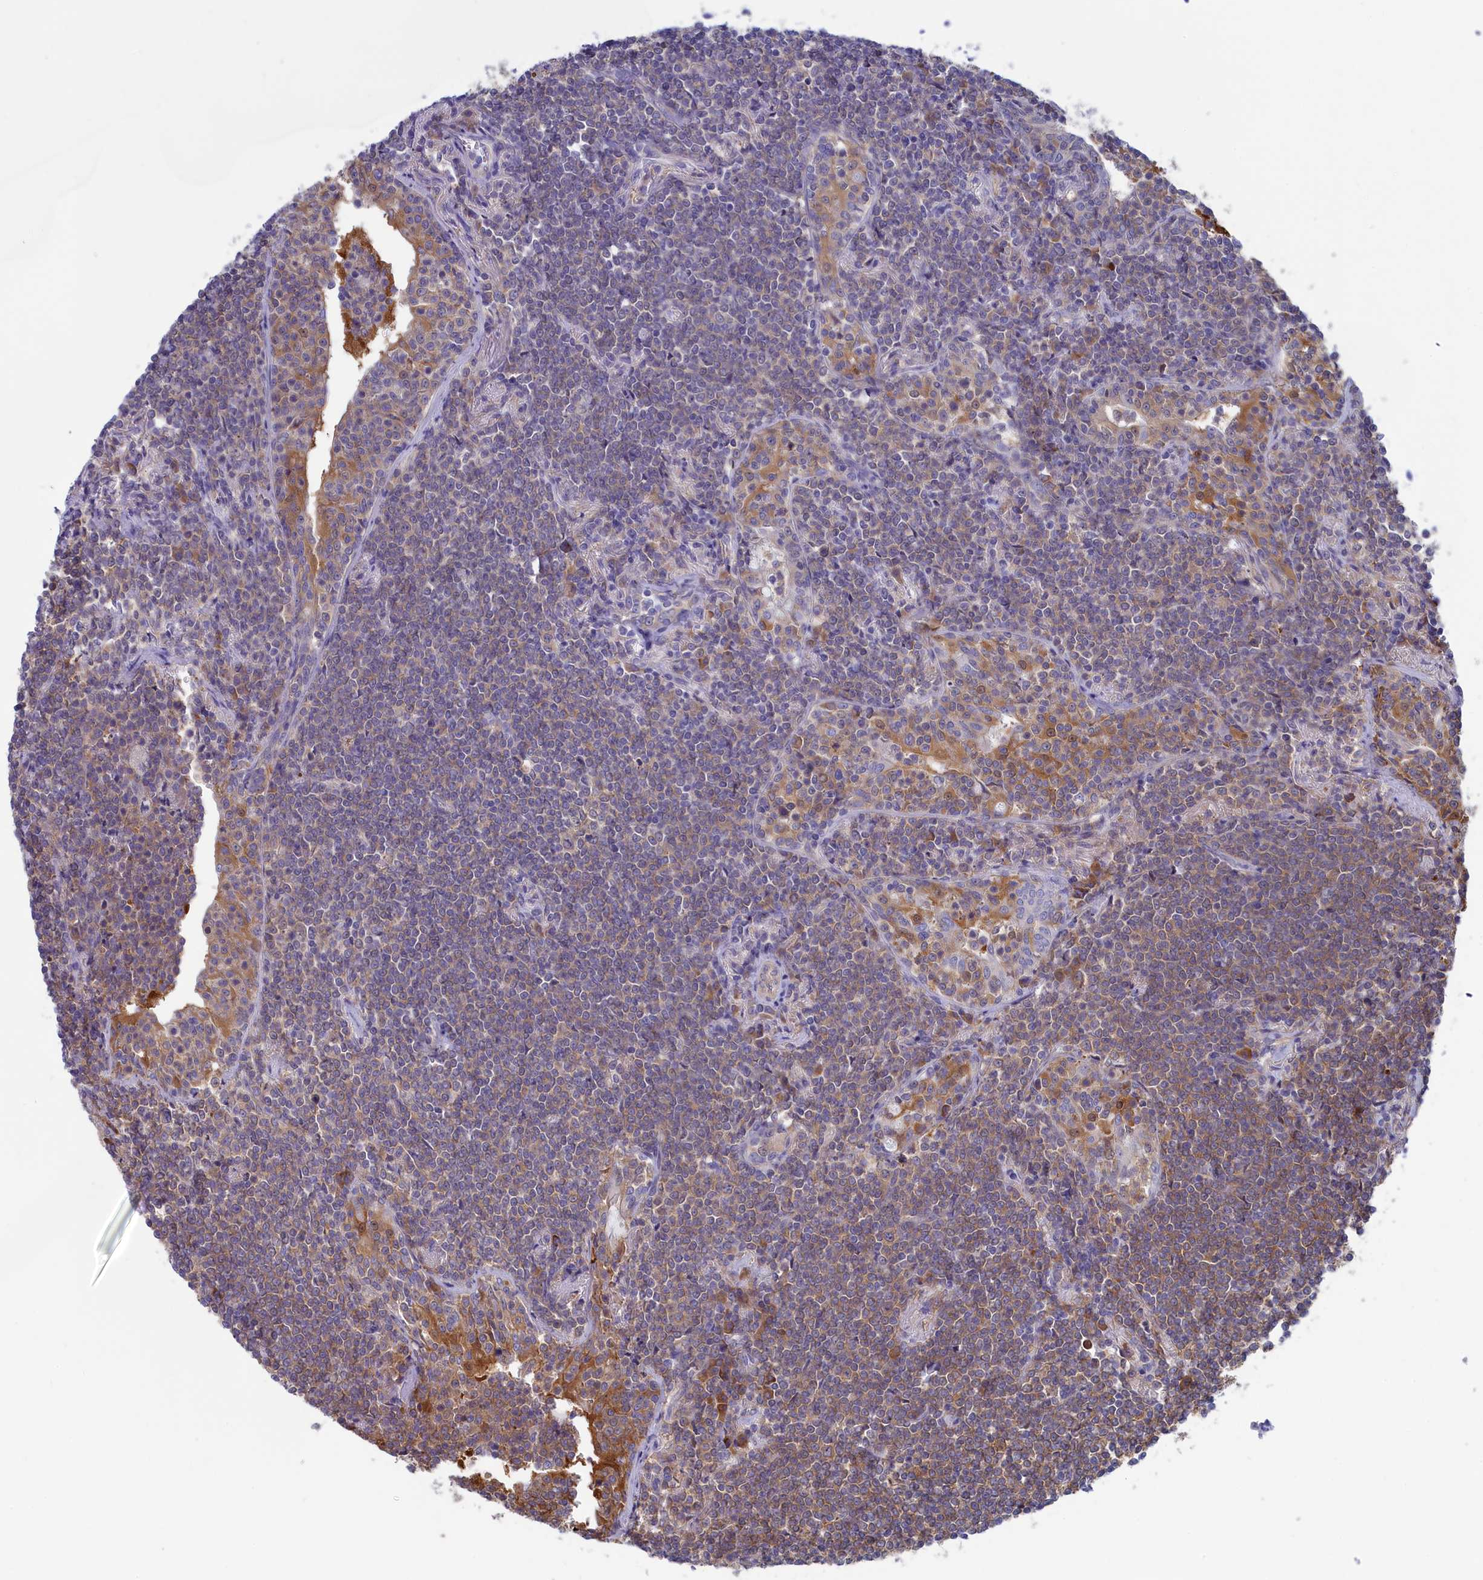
{"staining": {"intensity": "moderate", "quantity": "25%-75%", "location": "cytoplasmic/membranous"}, "tissue": "lymphoma", "cell_type": "Tumor cells", "image_type": "cancer", "snomed": [{"axis": "morphology", "description": "Malignant lymphoma, non-Hodgkin's type, Low grade"}, {"axis": "topography", "description": "Lung"}], "caption": "Immunohistochemistry histopathology image of human malignant lymphoma, non-Hodgkin's type (low-grade) stained for a protein (brown), which displays medium levels of moderate cytoplasmic/membranous positivity in approximately 25%-75% of tumor cells.", "gene": "SYNDIG1L", "patient": {"sex": "female", "age": 71}}